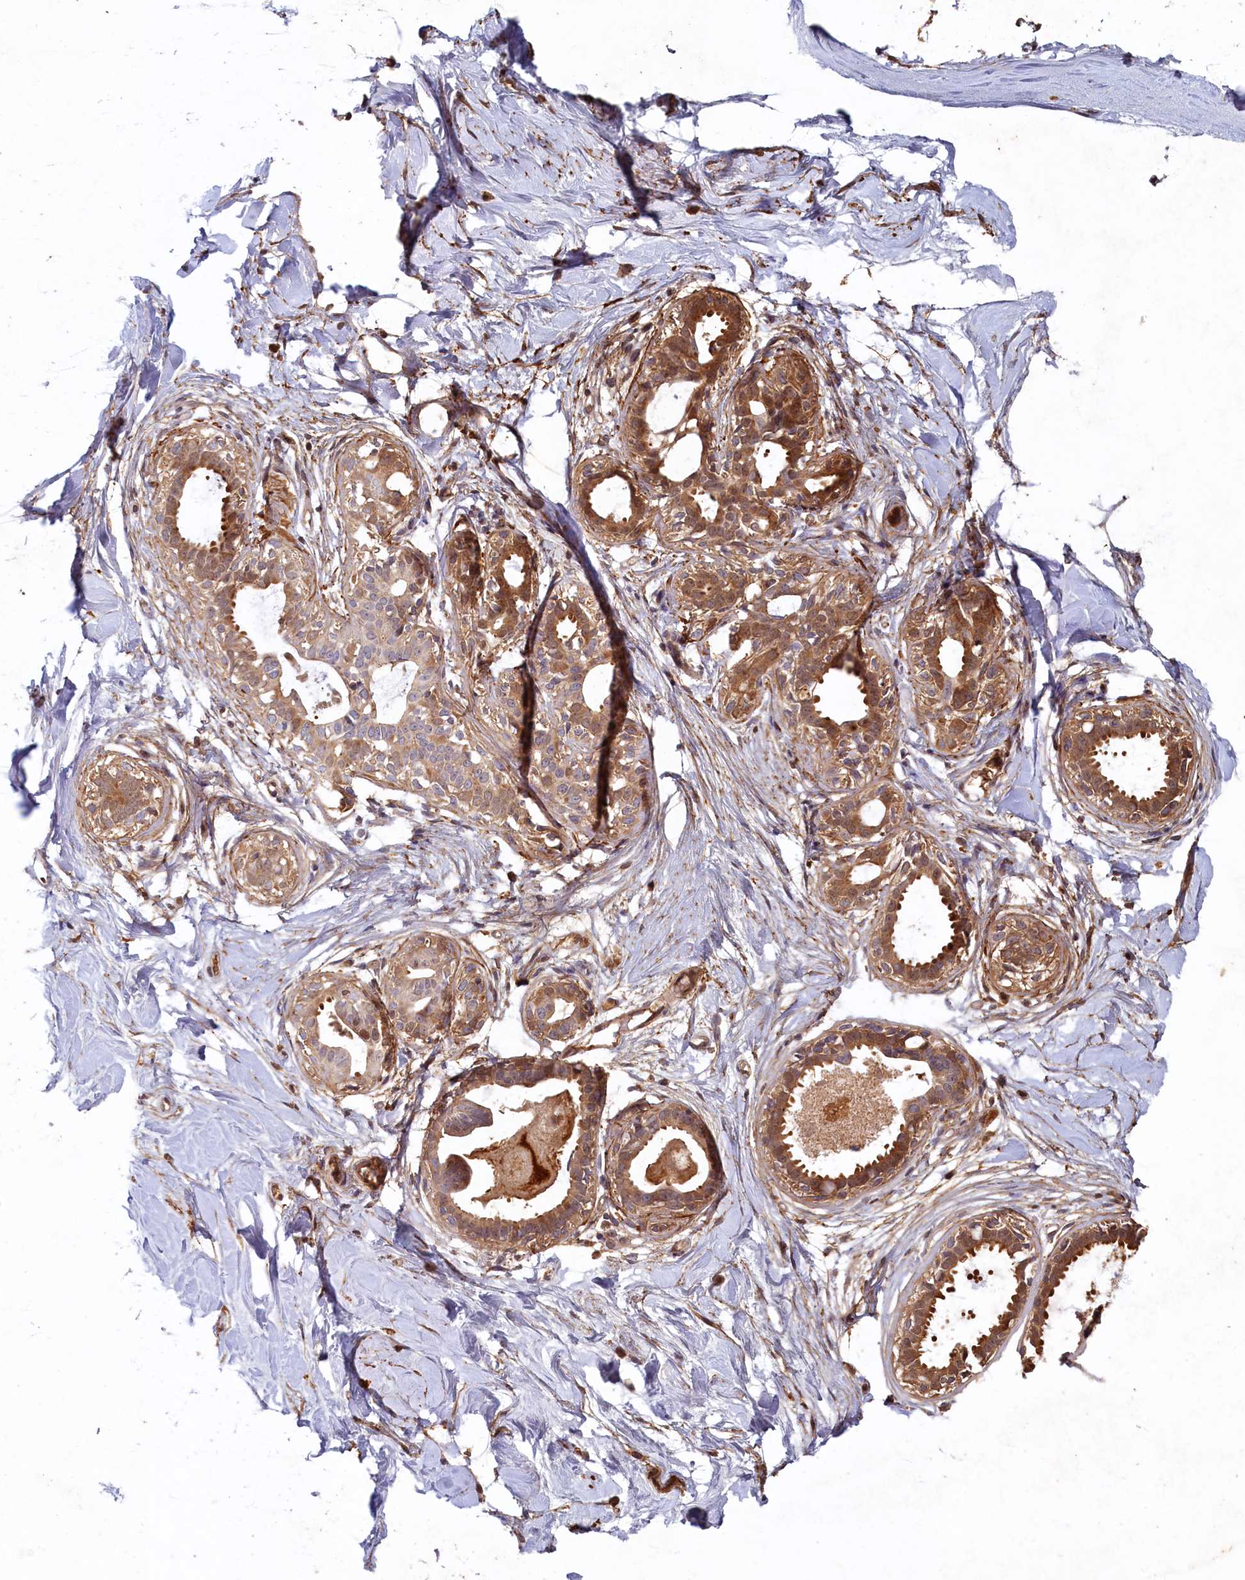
{"staining": {"intensity": "moderate", "quantity": "<25%", "location": "cytoplasmic/membranous"}, "tissue": "breast", "cell_type": "Adipocytes", "image_type": "normal", "snomed": [{"axis": "morphology", "description": "Normal tissue, NOS"}, {"axis": "topography", "description": "Breast"}], "caption": "This is an image of IHC staining of normal breast, which shows moderate staining in the cytoplasmic/membranous of adipocytes.", "gene": "LCMT2", "patient": {"sex": "female", "age": 45}}